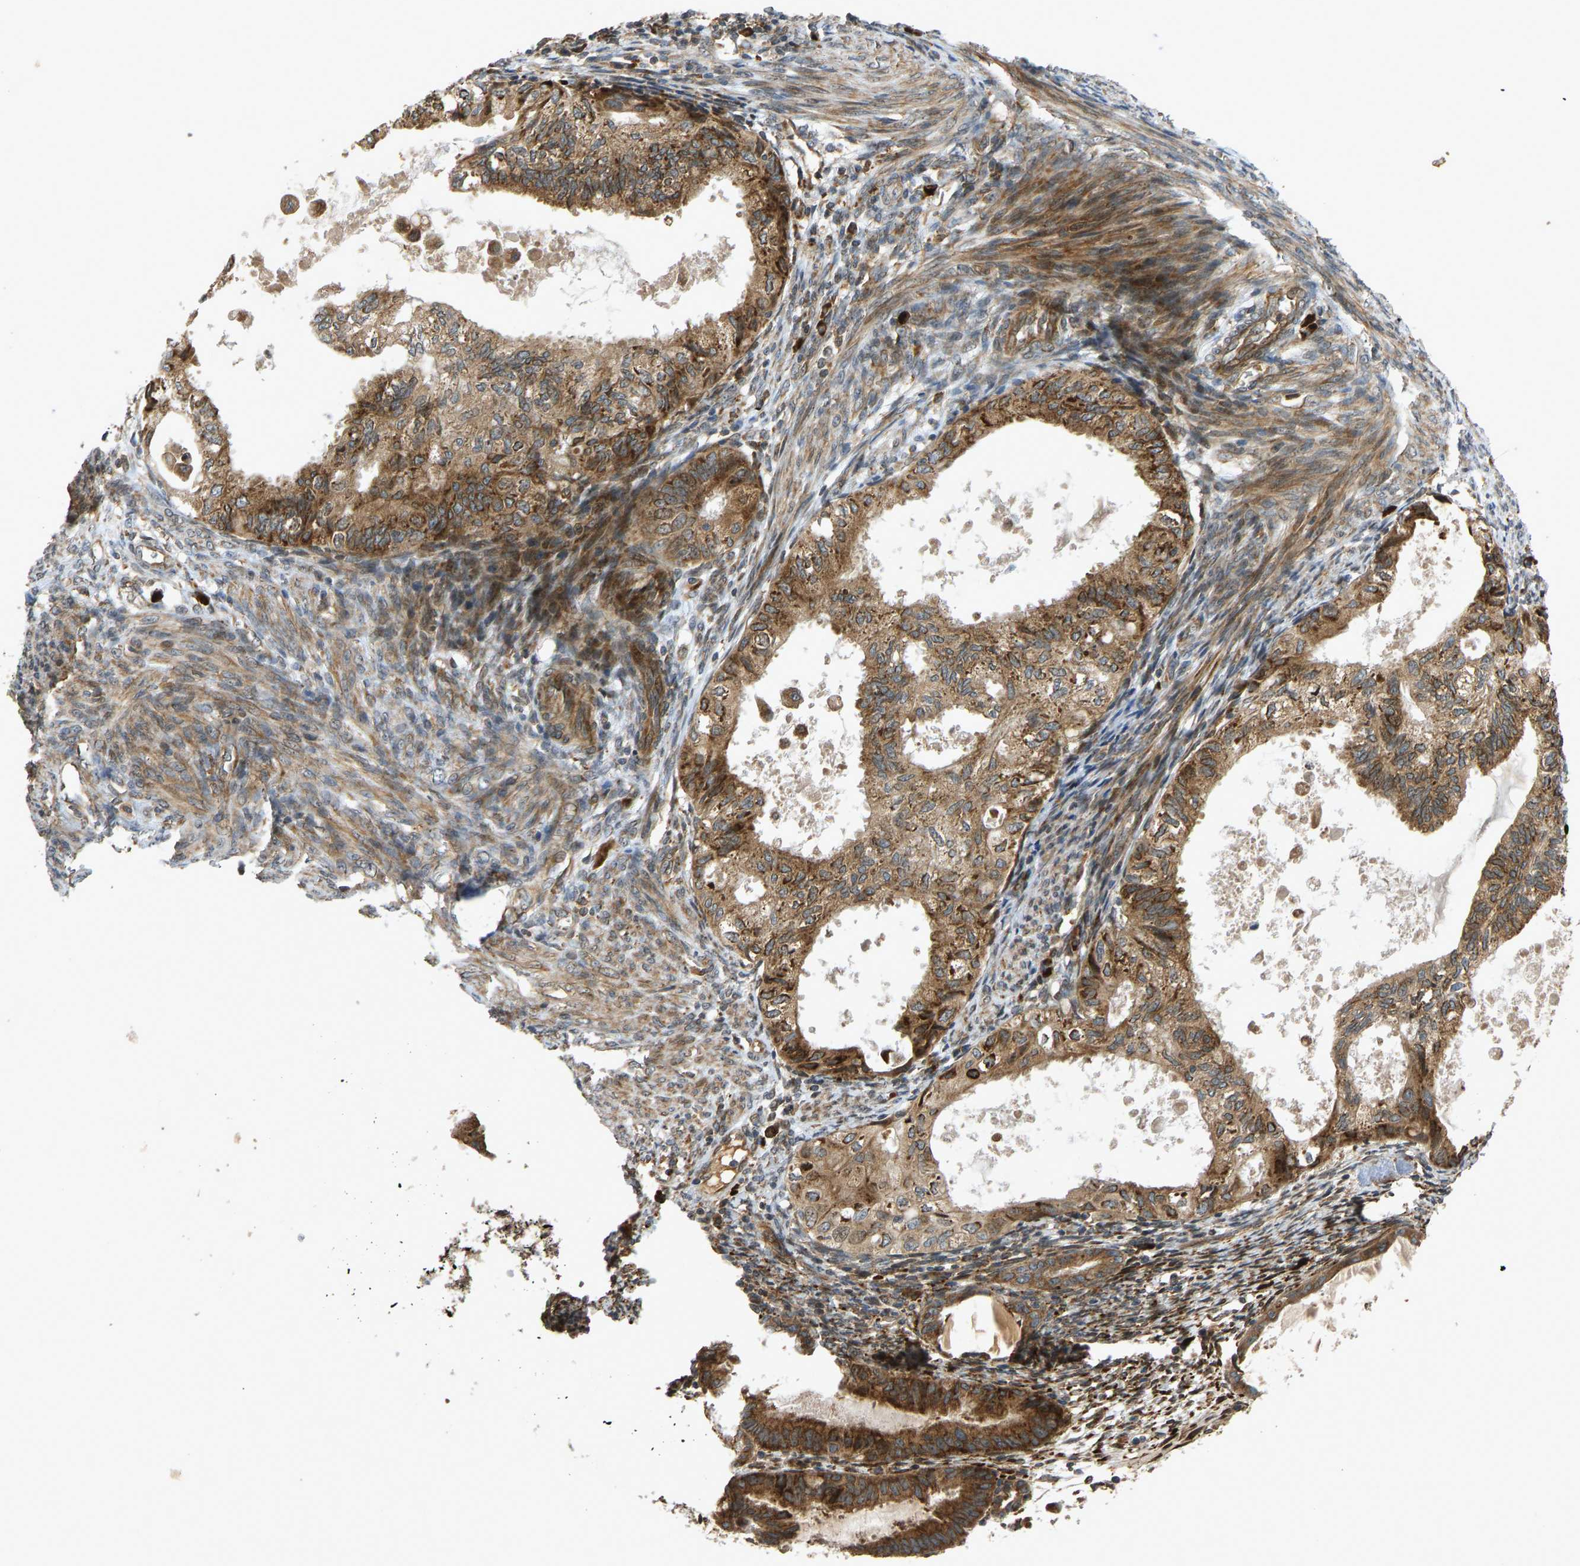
{"staining": {"intensity": "moderate", "quantity": ">75%", "location": "cytoplasmic/membranous"}, "tissue": "cervical cancer", "cell_type": "Tumor cells", "image_type": "cancer", "snomed": [{"axis": "morphology", "description": "Normal tissue, NOS"}, {"axis": "morphology", "description": "Adenocarcinoma, NOS"}, {"axis": "topography", "description": "Cervix"}, {"axis": "topography", "description": "Endometrium"}], "caption": "DAB (3,3'-diaminobenzidine) immunohistochemical staining of human cervical adenocarcinoma displays moderate cytoplasmic/membranous protein staining in approximately >75% of tumor cells. (Stains: DAB in brown, nuclei in blue, Microscopy: brightfield microscopy at high magnification).", "gene": "RPN2", "patient": {"sex": "female", "age": 86}}